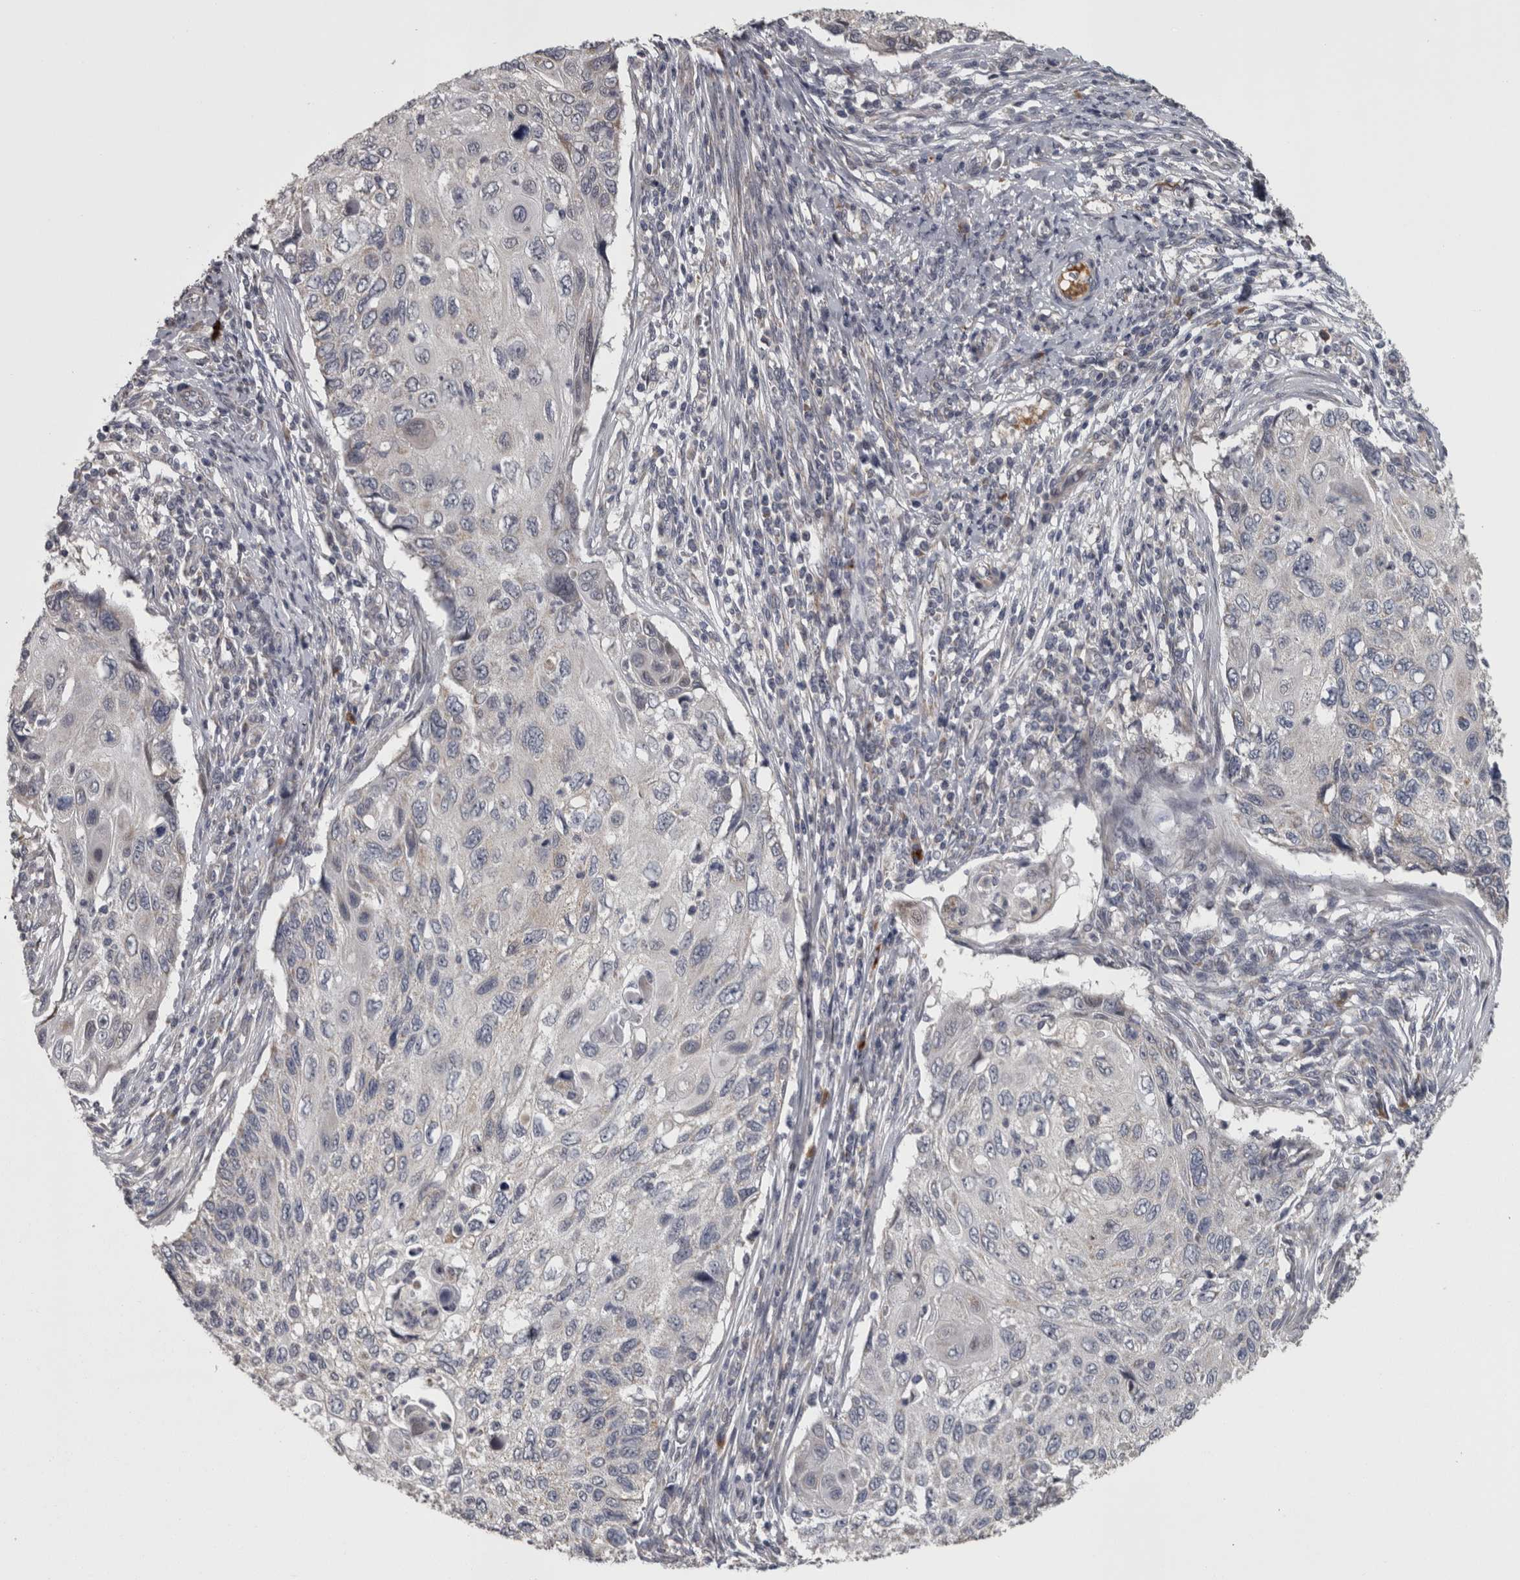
{"staining": {"intensity": "negative", "quantity": "none", "location": "none"}, "tissue": "cervical cancer", "cell_type": "Tumor cells", "image_type": "cancer", "snomed": [{"axis": "morphology", "description": "Squamous cell carcinoma, NOS"}, {"axis": "topography", "description": "Cervix"}], "caption": "Immunohistochemistry (IHC) of cervical cancer (squamous cell carcinoma) reveals no expression in tumor cells.", "gene": "DBT", "patient": {"sex": "female", "age": 70}}